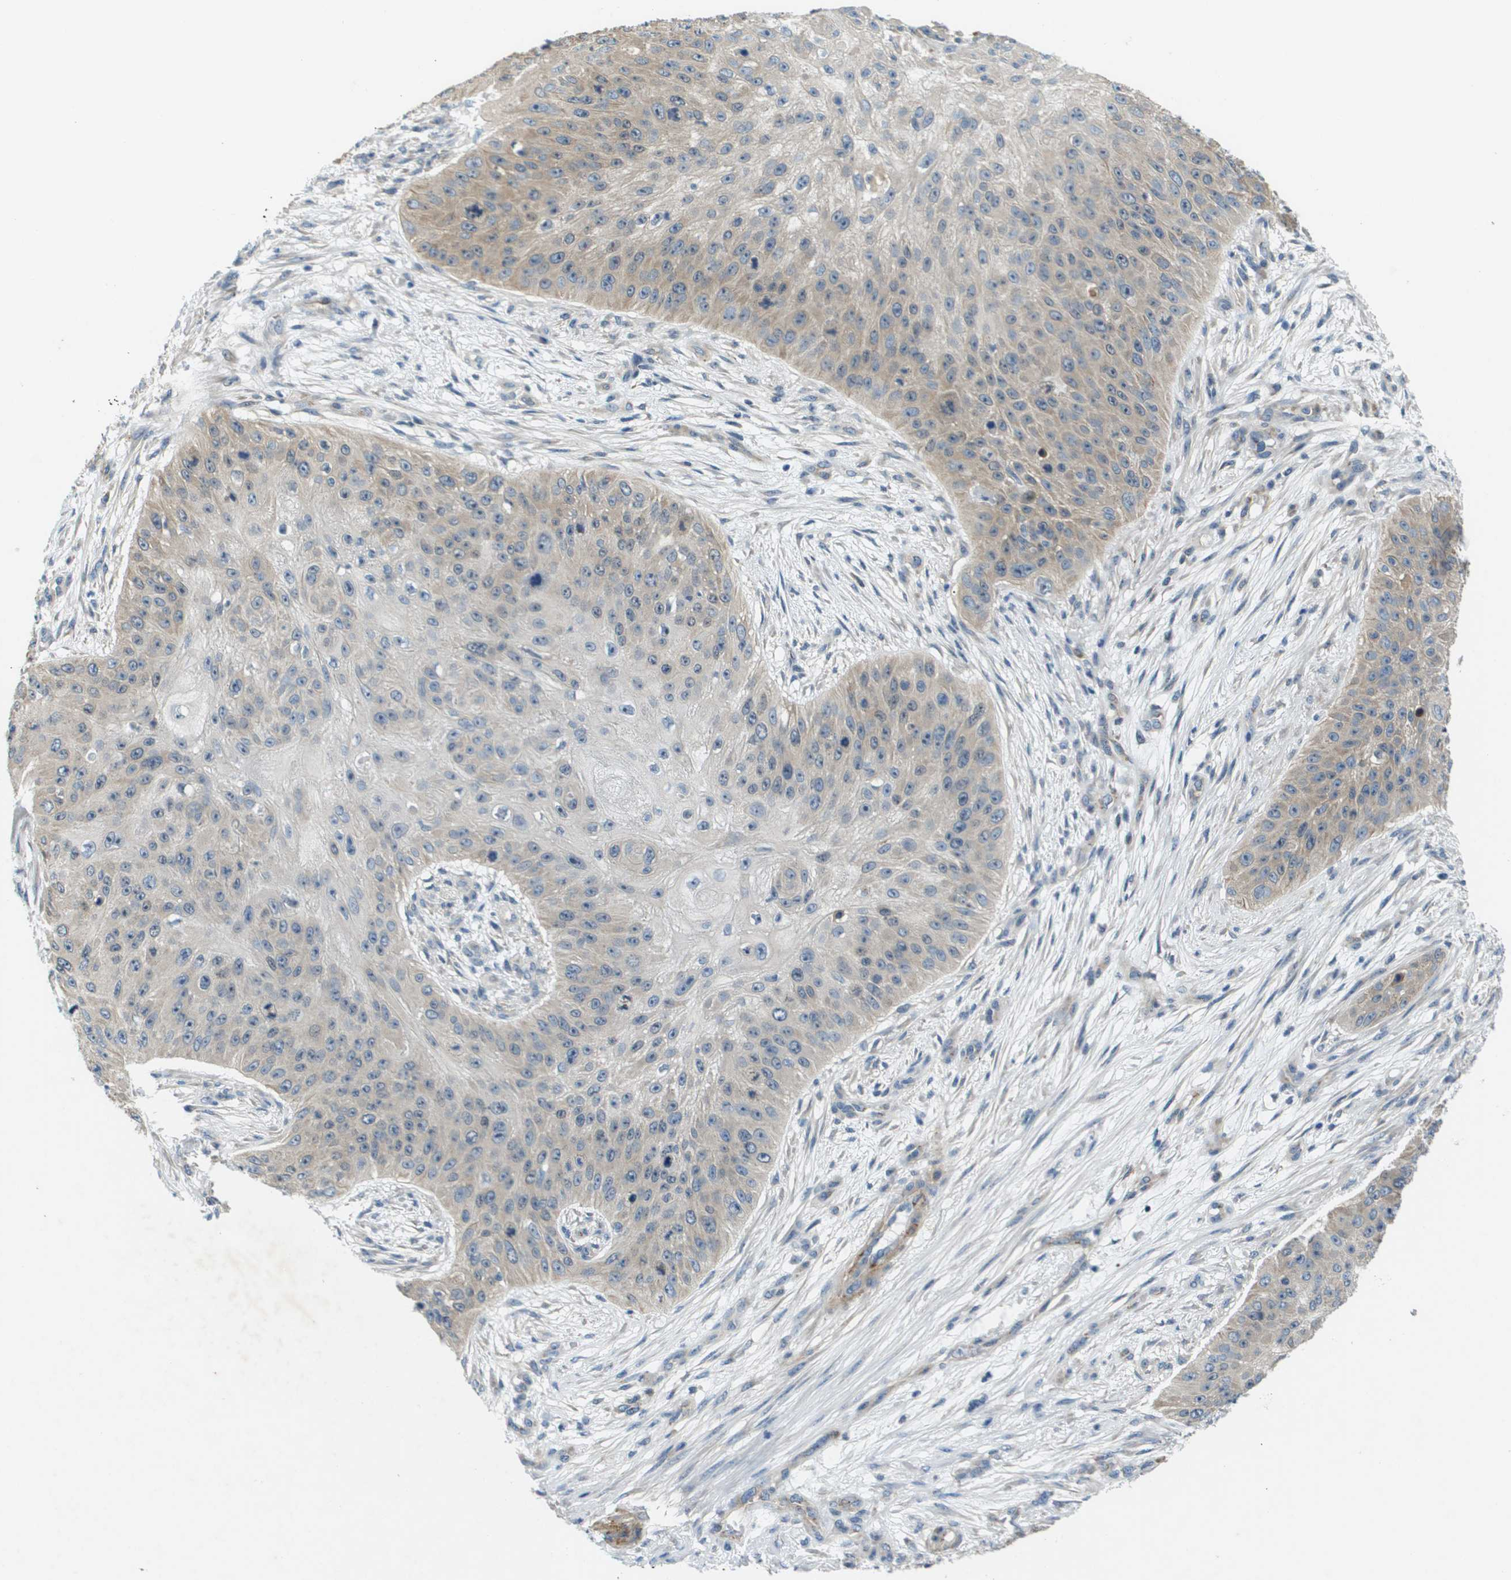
{"staining": {"intensity": "weak", "quantity": "25%-75%", "location": "cytoplasmic/membranous"}, "tissue": "skin cancer", "cell_type": "Tumor cells", "image_type": "cancer", "snomed": [{"axis": "morphology", "description": "Squamous cell carcinoma, NOS"}, {"axis": "topography", "description": "Skin"}], "caption": "This is an image of IHC staining of squamous cell carcinoma (skin), which shows weak expression in the cytoplasmic/membranous of tumor cells.", "gene": "OTUD5", "patient": {"sex": "female", "age": 80}}